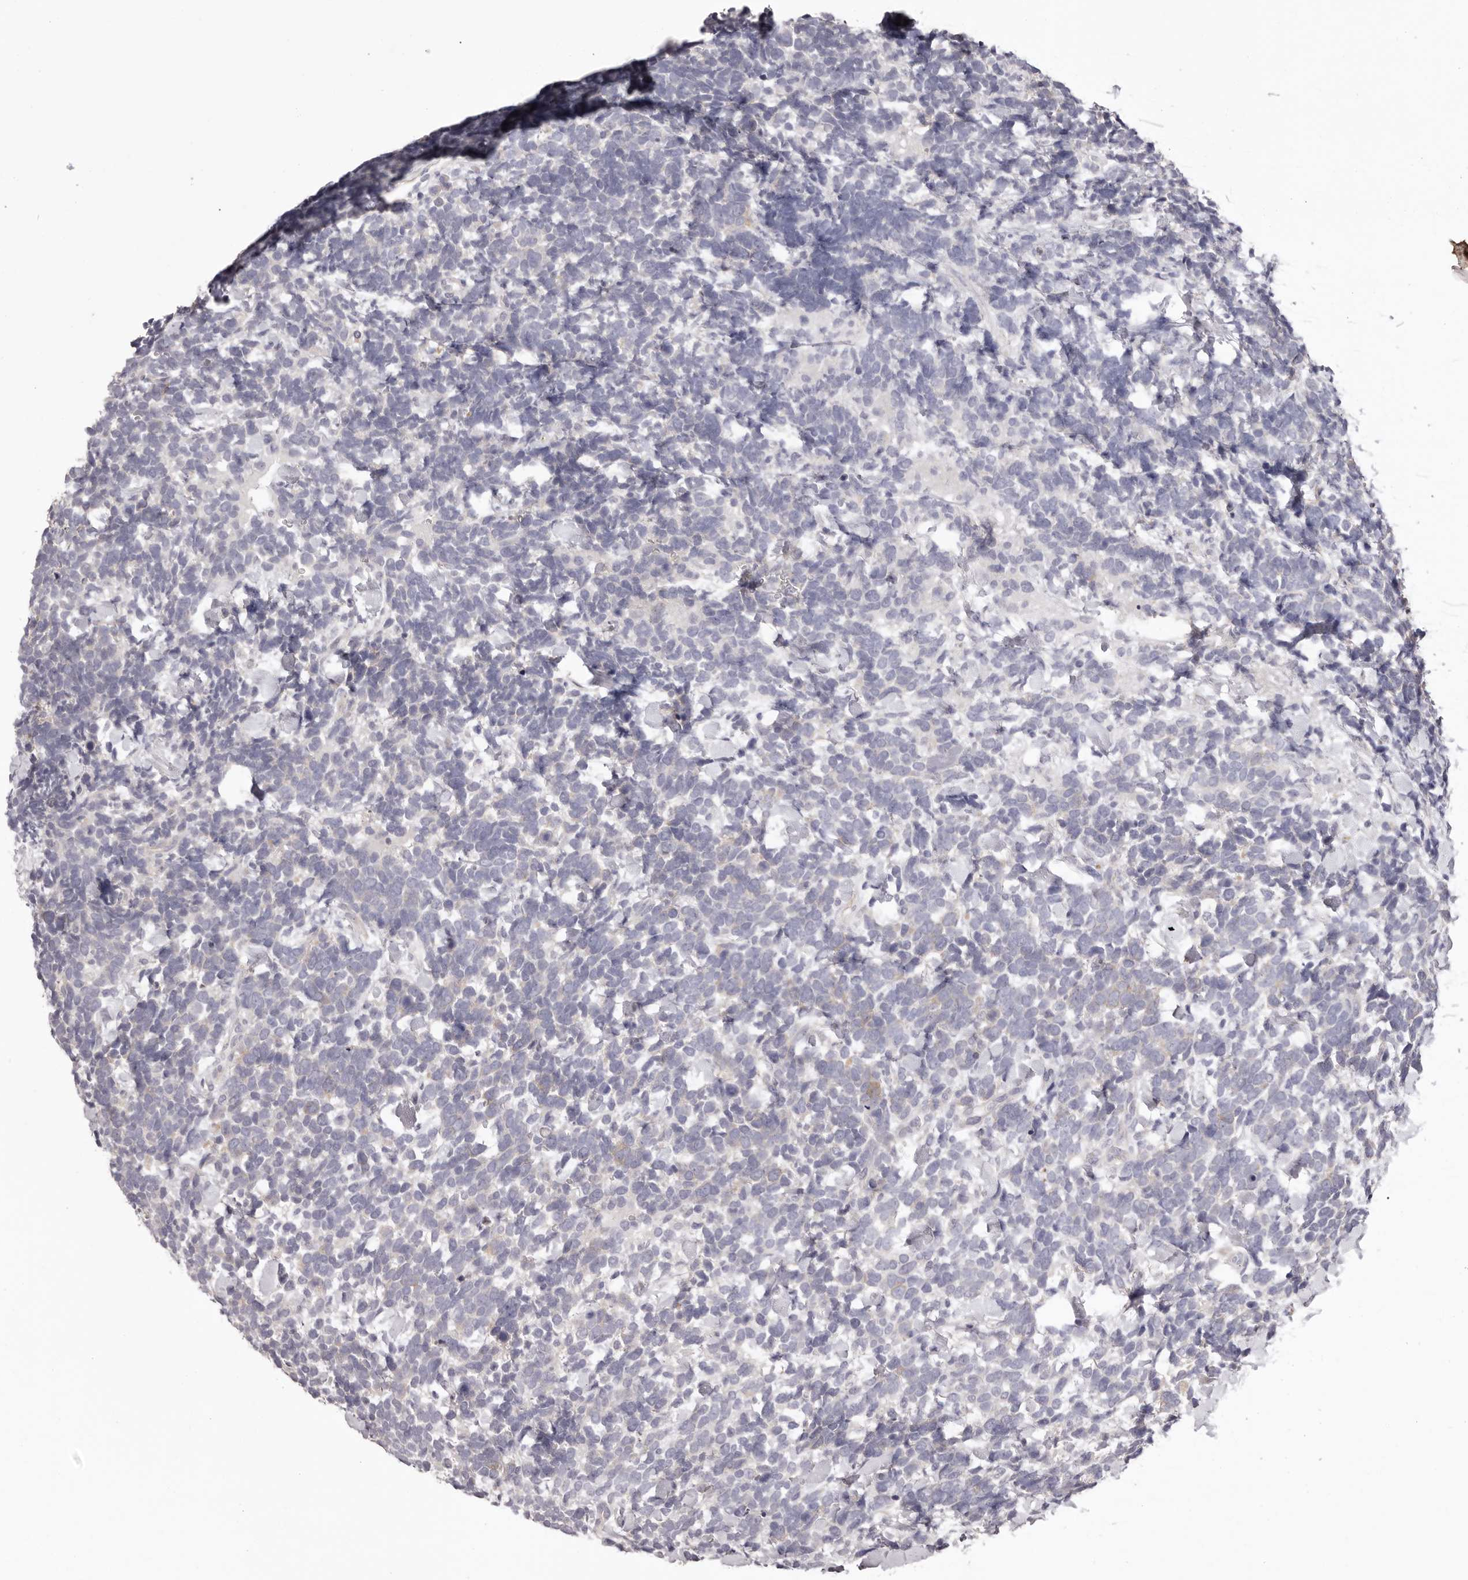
{"staining": {"intensity": "negative", "quantity": "none", "location": "none"}, "tissue": "urothelial cancer", "cell_type": "Tumor cells", "image_type": "cancer", "snomed": [{"axis": "morphology", "description": "Urothelial carcinoma, High grade"}, {"axis": "topography", "description": "Urinary bladder"}], "caption": "Immunohistochemistry histopathology image of urothelial cancer stained for a protein (brown), which demonstrates no positivity in tumor cells.", "gene": "PNRC1", "patient": {"sex": "female", "age": 82}}